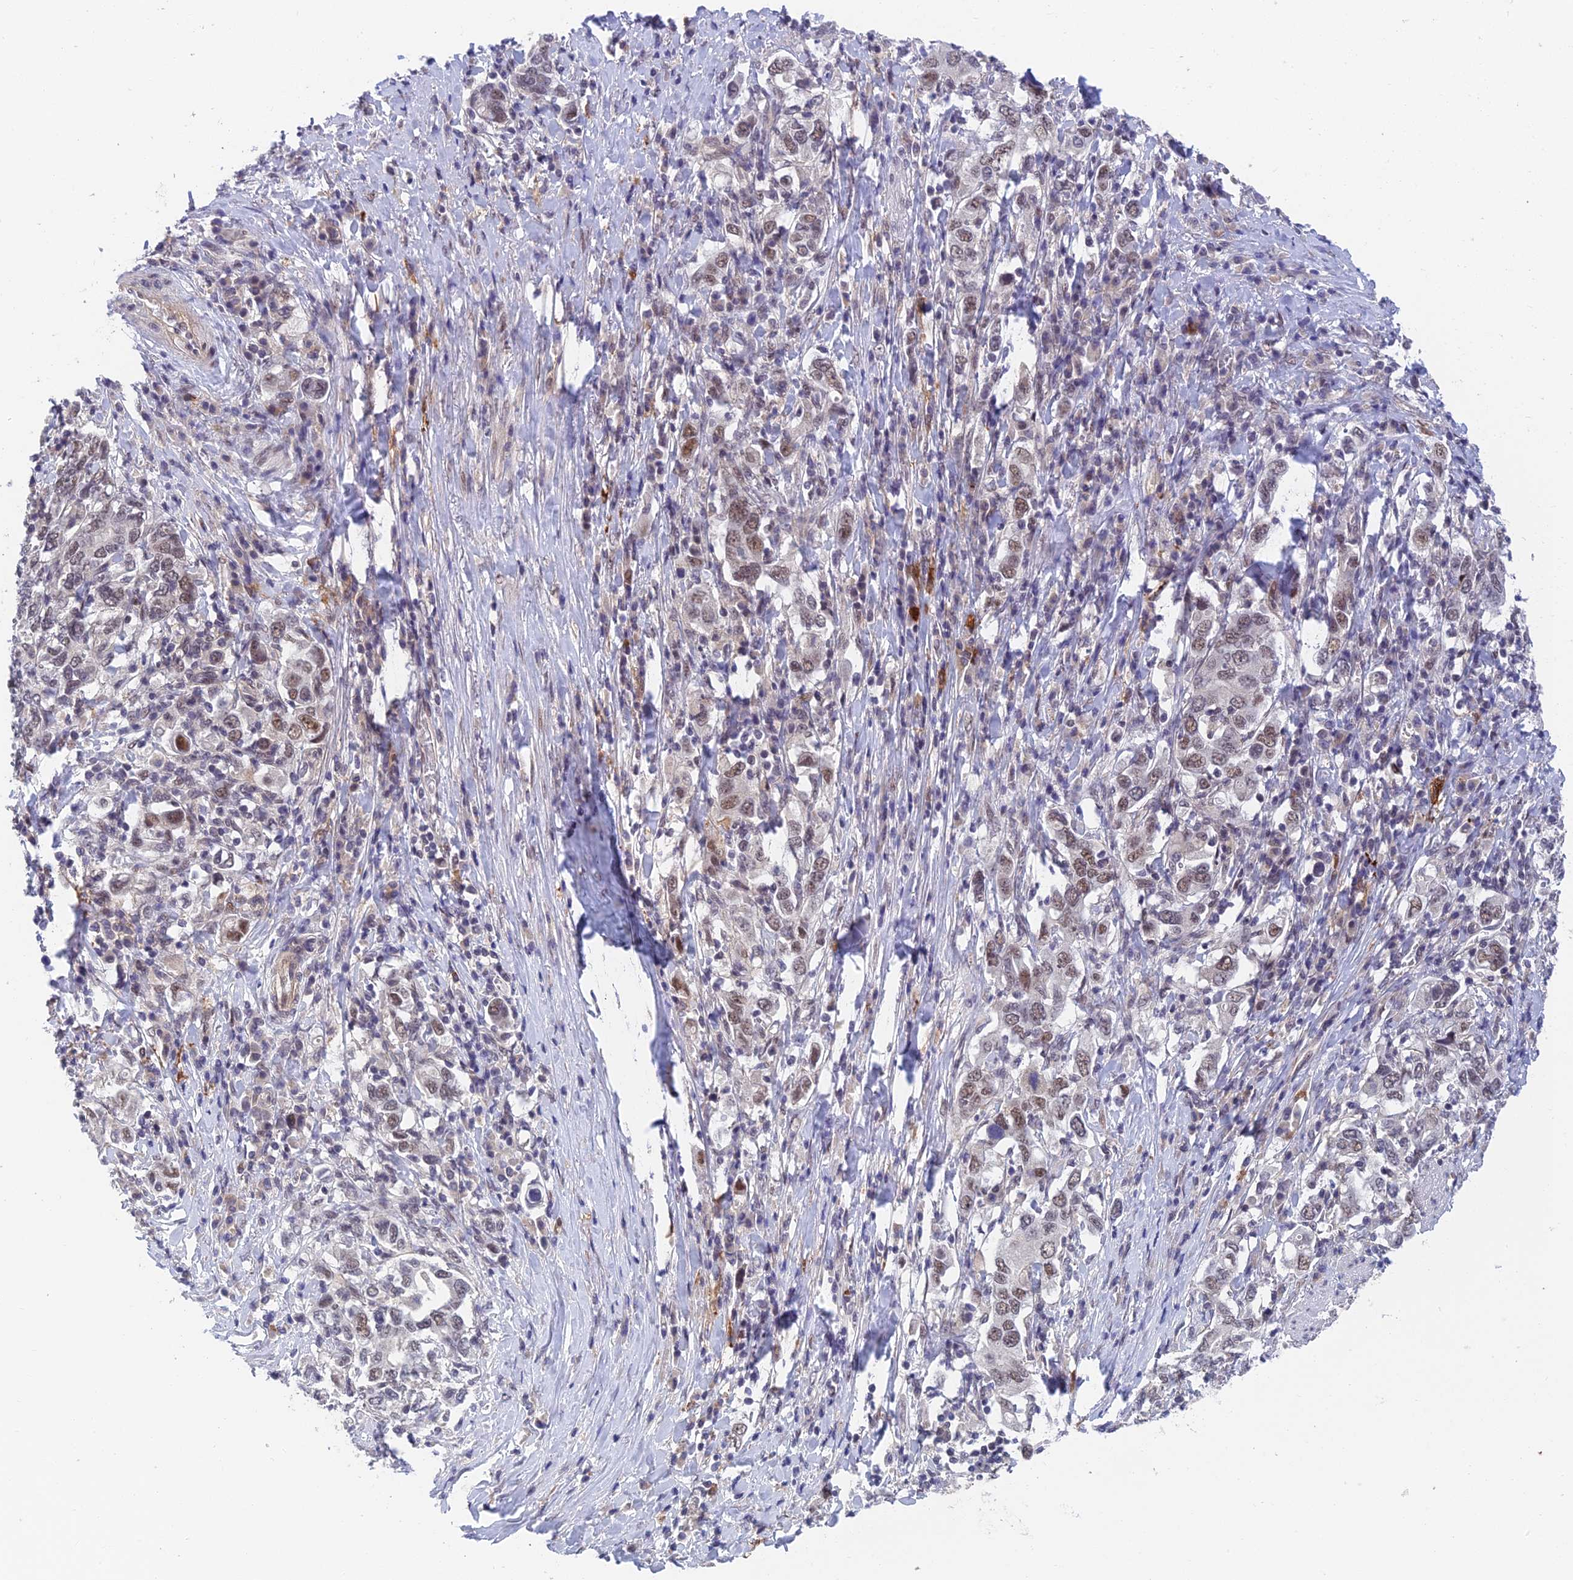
{"staining": {"intensity": "weak", "quantity": "25%-75%", "location": "nuclear"}, "tissue": "stomach cancer", "cell_type": "Tumor cells", "image_type": "cancer", "snomed": [{"axis": "morphology", "description": "Adenocarcinoma, NOS"}, {"axis": "topography", "description": "Stomach, upper"}, {"axis": "topography", "description": "Stomach"}], "caption": "Protein staining of stomach cancer (adenocarcinoma) tissue reveals weak nuclear expression in about 25%-75% of tumor cells.", "gene": "NSMCE1", "patient": {"sex": "male", "age": 62}}